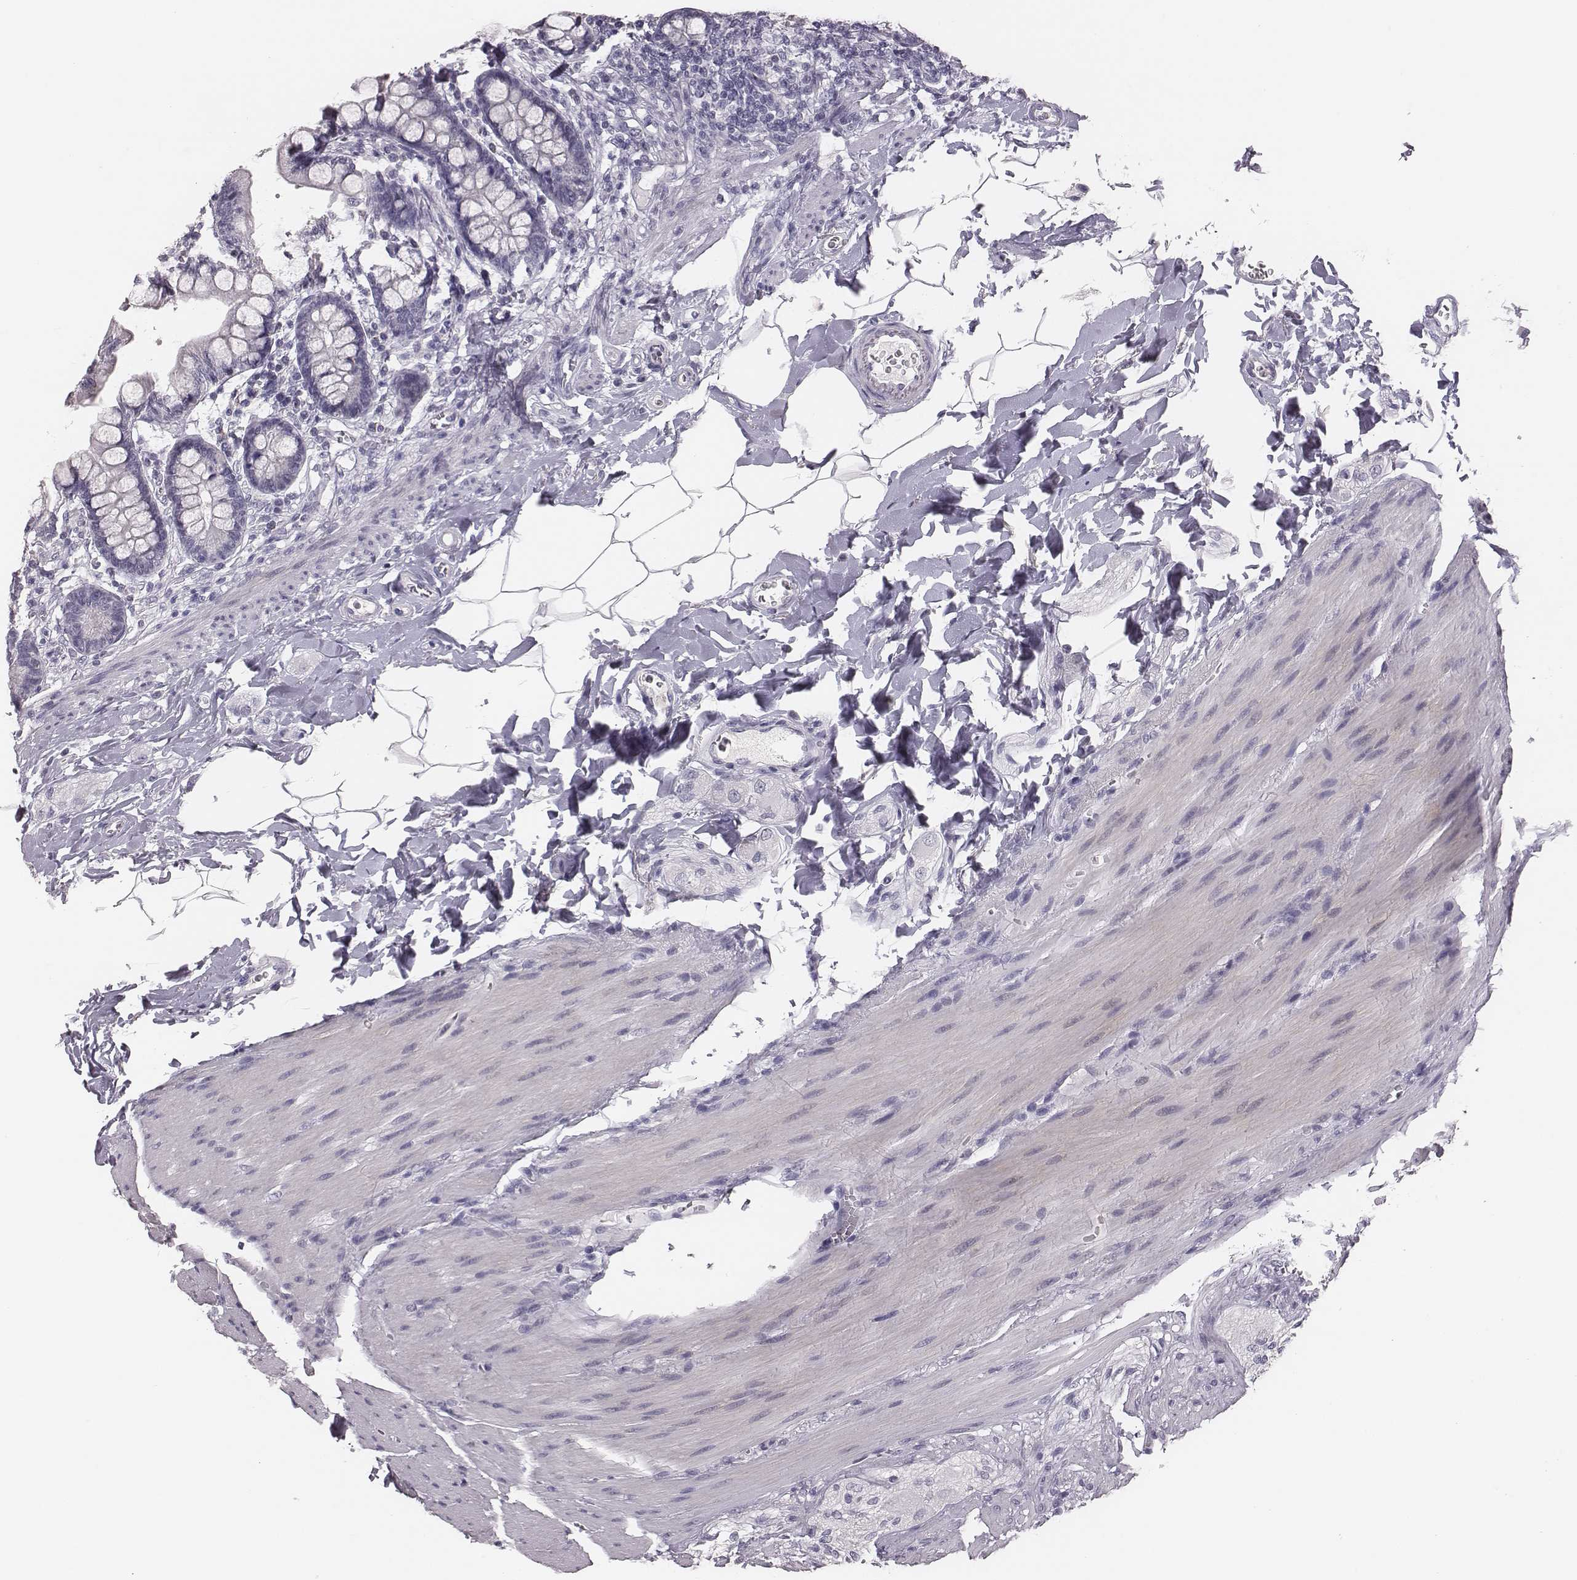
{"staining": {"intensity": "negative", "quantity": "none", "location": "none"}, "tissue": "small intestine", "cell_type": "Glandular cells", "image_type": "normal", "snomed": [{"axis": "morphology", "description": "Normal tissue, NOS"}, {"axis": "topography", "description": "Small intestine"}], "caption": "Human small intestine stained for a protein using immunohistochemistry displays no expression in glandular cells.", "gene": "CSHL1", "patient": {"sex": "female", "age": 56}}